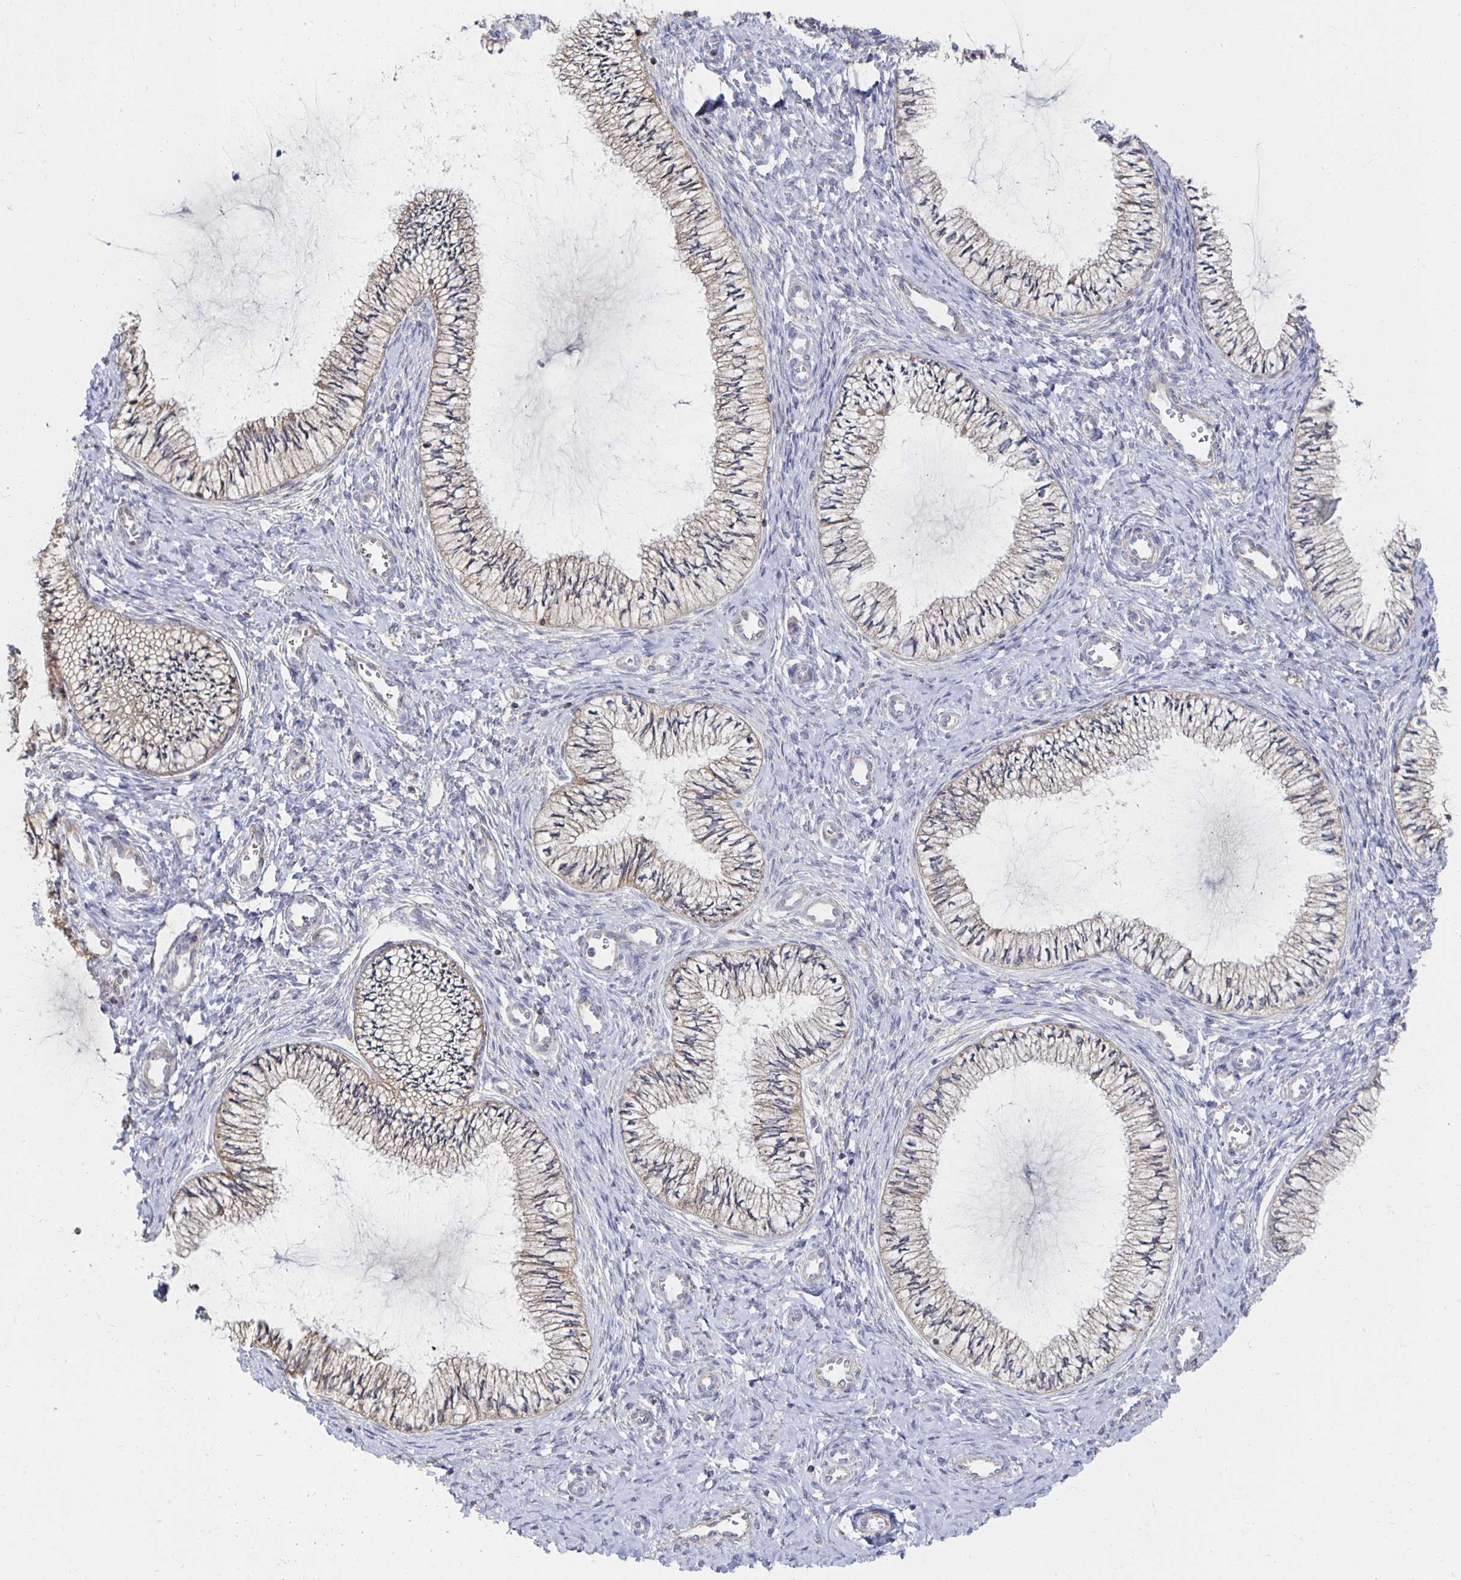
{"staining": {"intensity": "weak", "quantity": ">75%", "location": "cytoplasmic/membranous"}, "tissue": "cervix", "cell_type": "Glandular cells", "image_type": "normal", "snomed": [{"axis": "morphology", "description": "Normal tissue, NOS"}, {"axis": "topography", "description": "Cervix"}], "caption": "Cervix stained with DAB immunohistochemistry (IHC) demonstrates low levels of weak cytoplasmic/membranous staining in approximately >75% of glandular cells.", "gene": "NKX2", "patient": {"sex": "female", "age": 24}}